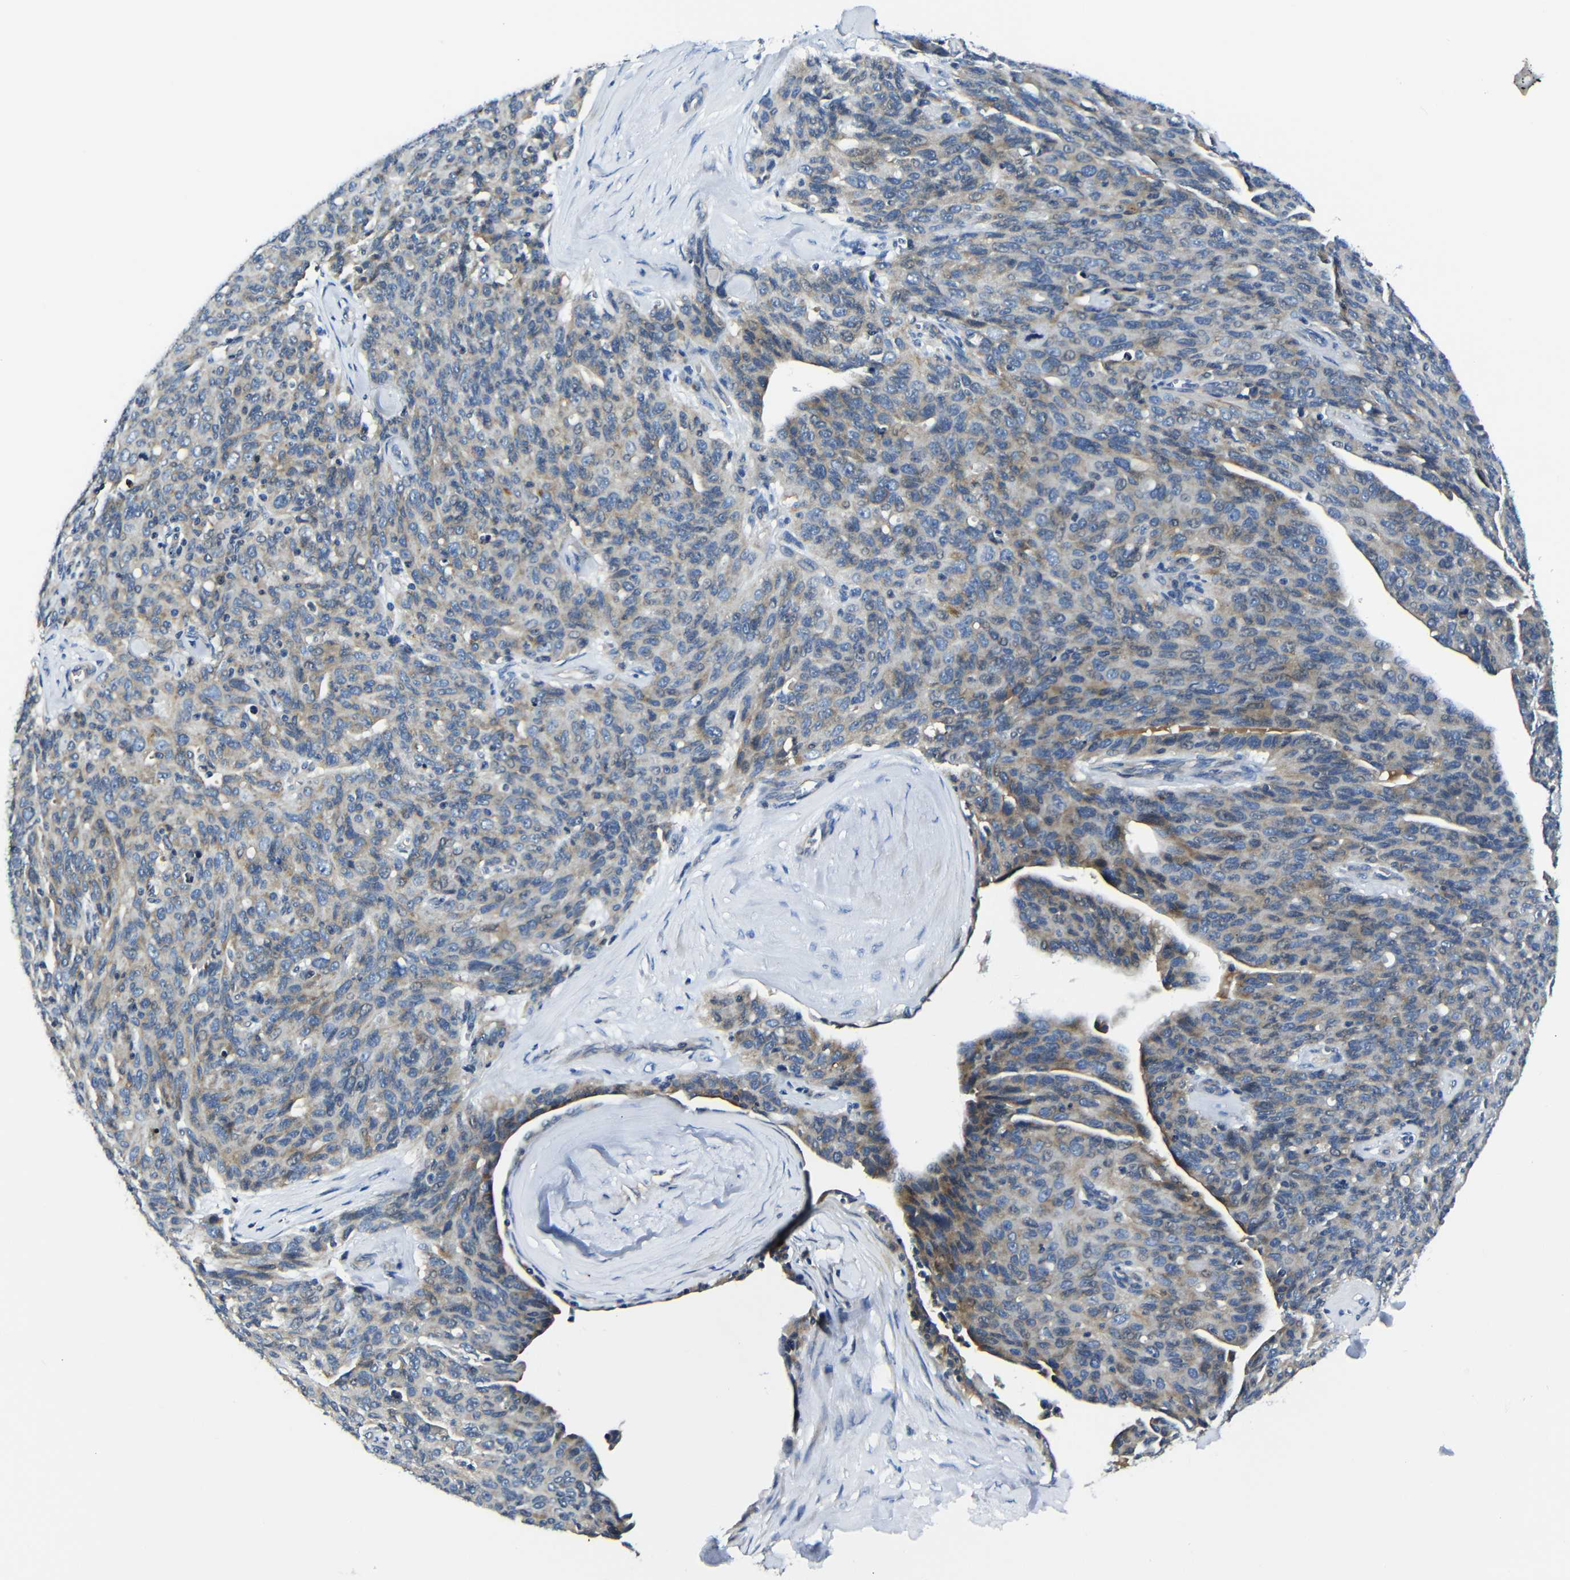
{"staining": {"intensity": "weak", "quantity": "25%-75%", "location": "cytoplasmic/membranous"}, "tissue": "ovarian cancer", "cell_type": "Tumor cells", "image_type": "cancer", "snomed": [{"axis": "morphology", "description": "Carcinoma, endometroid"}, {"axis": "topography", "description": "Ovary"}], "caption": "The photomicrograph exhibits staining of ovarian endometroid carcinoma, revealing weak cytoplasmic/membranous protein staining (brown color) within tumor cells.", "gene": "AFDN", "patient": {"sex": "female", "age": 60}}